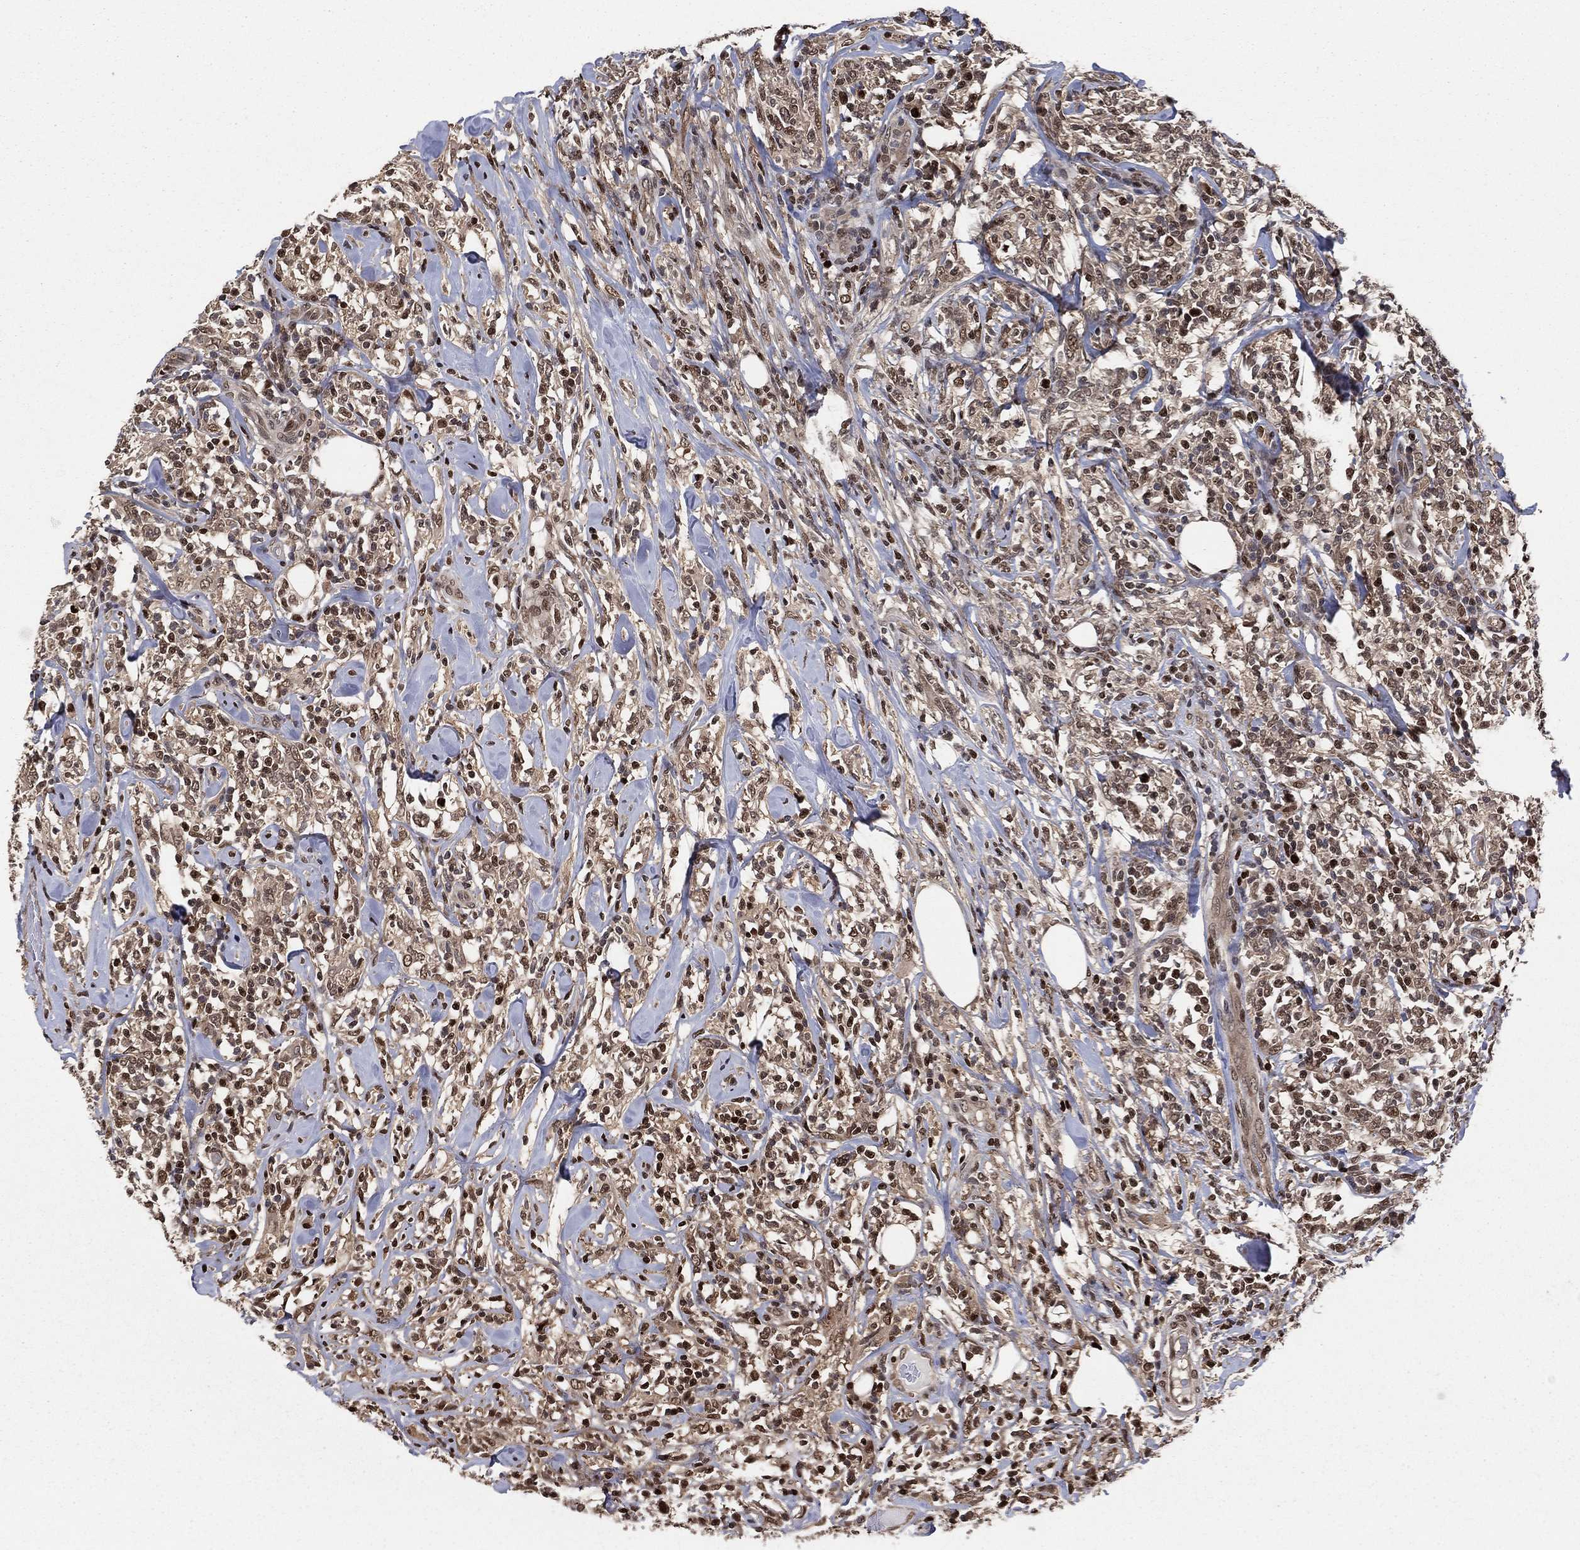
{"staining": {"intensity": "strong", "quantity": "25%-75%", "location": "cytoplasmic/membranous,nuclear"}, "tissue": "lymphoma", "cell_type": "Tumor cells", "image_type": "cancer", "snomed": [{"axis": "morphology", "description": "Malignant lymphoma, non-Hodgkin's type, High grade"}, {"axis": "topography", "description": "Lymph node"}], "caption": "Tumor cells demonstrate strong cytoplasmic/membranous and nuclear positivity in about 25%-75% of cells in high-grade malignant lymphoma, non-Hodgkin's type. The staining was performed using DAB, with brown indicating positive protein expression. Nuclei are stained blue with hematoxylin.", "gene": "PSMA1", "patient": {"sex": "female", "age": 84}}